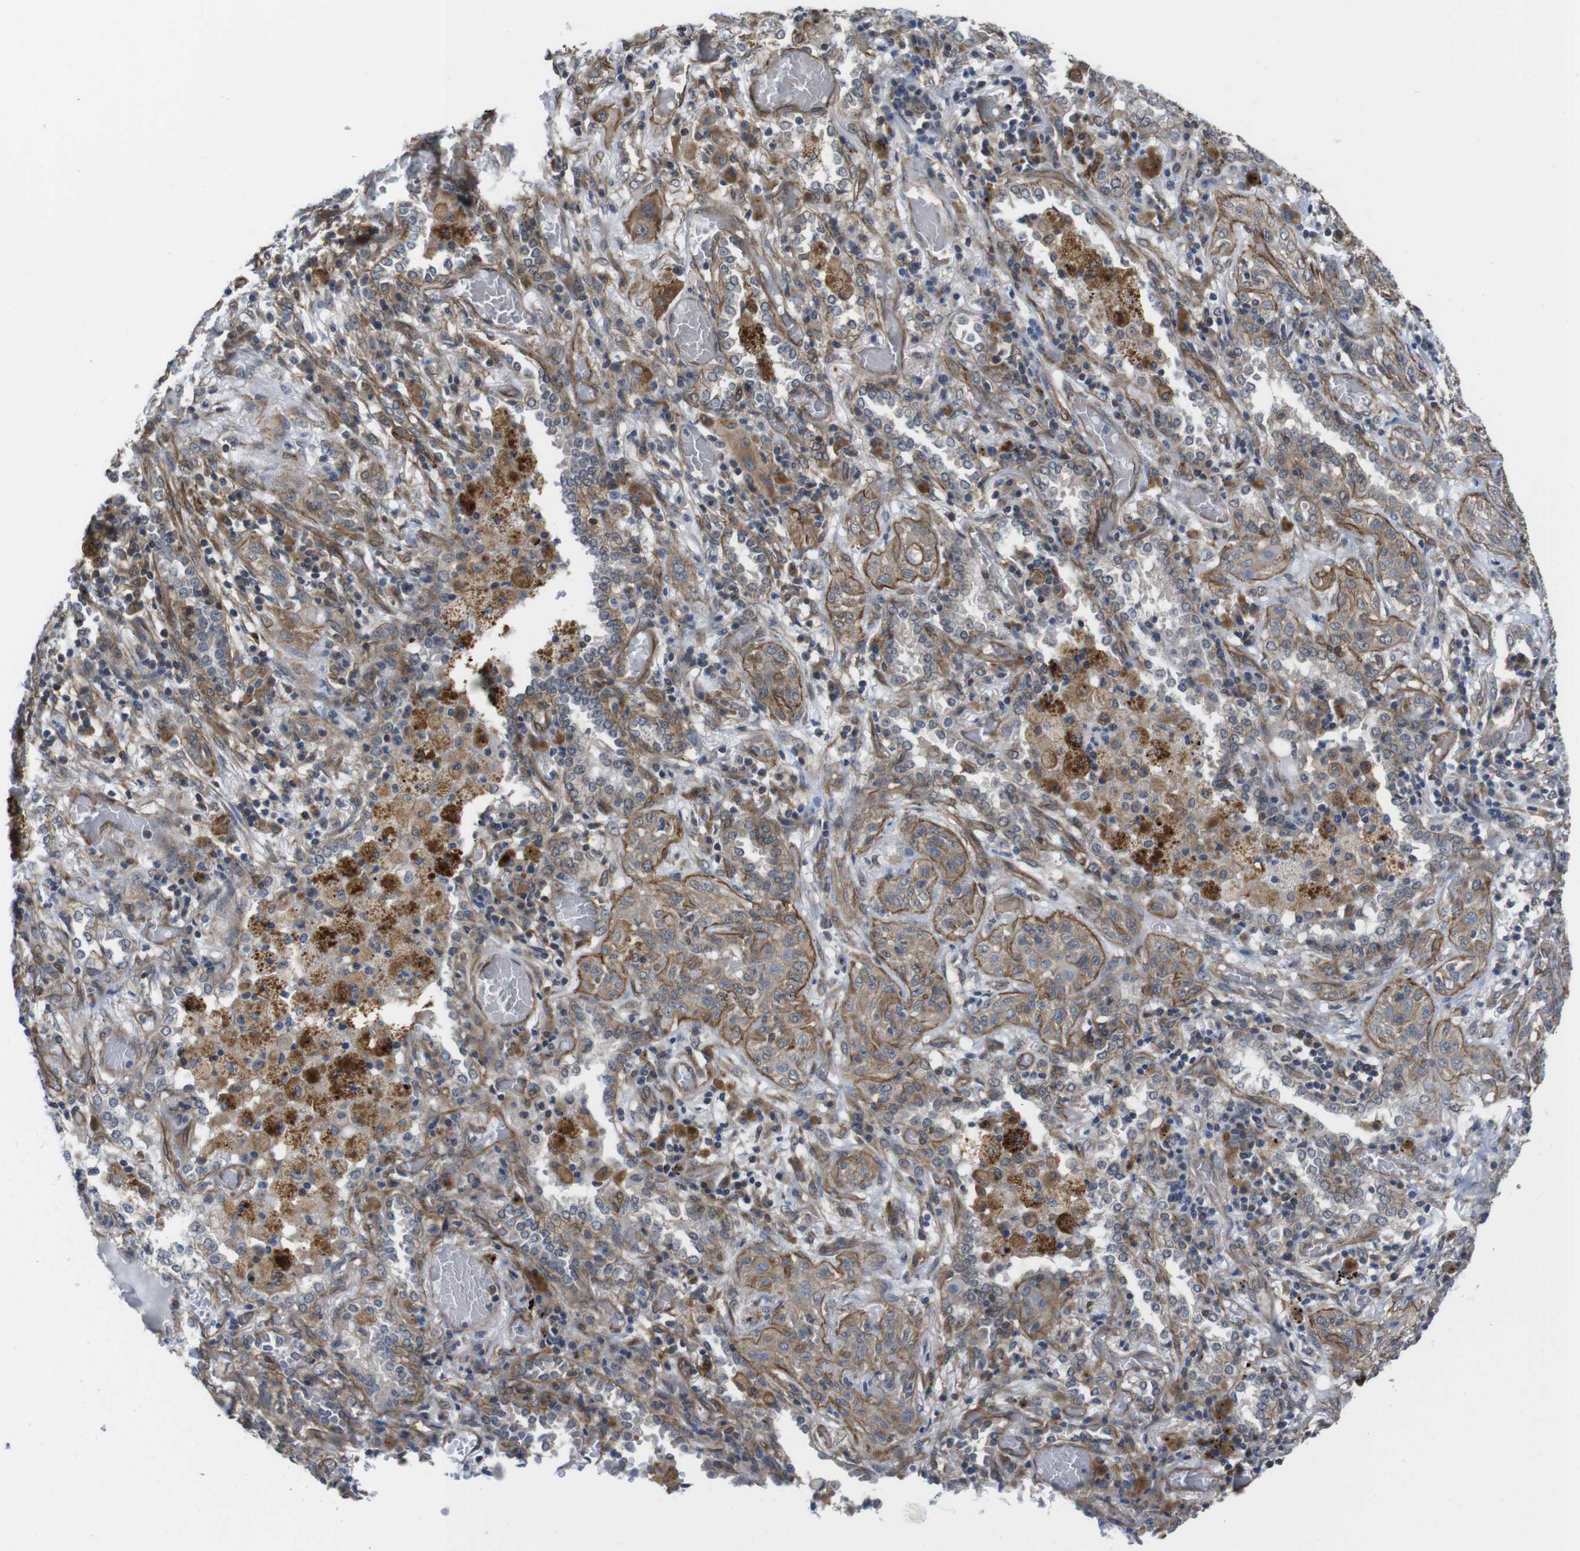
{"staining": {"intensity": "moderate", "quantity": ">75%", "location": "cytoplasmic/membranous"}, "tissue": "lung cancer", "cell_type": "Tumor cells", "image_type": "cancer", "snomed": [{"axis": "morphology", "description": "Squamous cell carcinoma, NOS"}, {"axis": "topography", "description": "Lung"}], "caption": "Moderate cytoplasmic/membranous positivity for a protein is present in approximately >75% of tumor cells of lung squamous cell carcinoma using immunohistochemistry (IHC).", "gene": "ZDHHC5", "patient": {"sex": "female", "age": 47}}